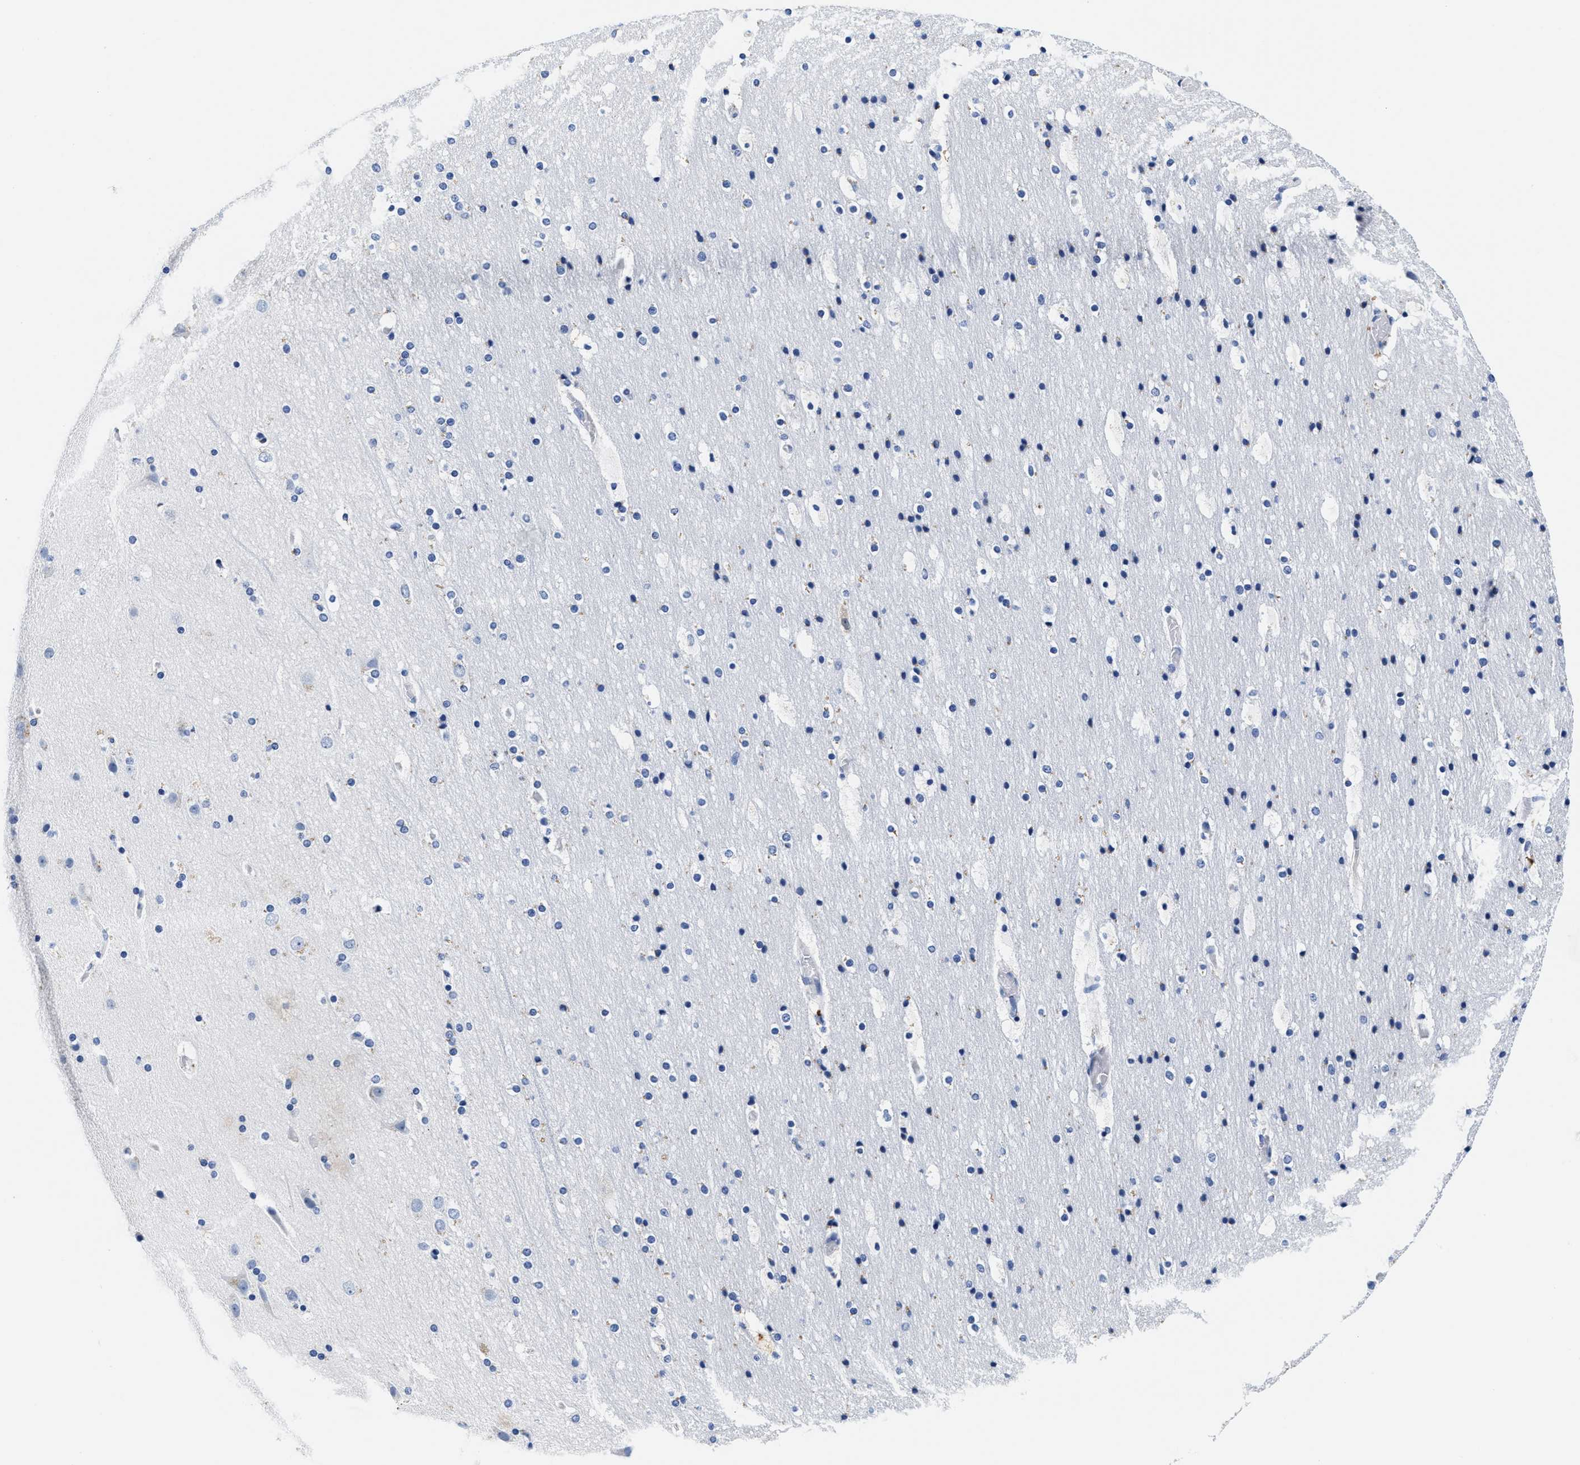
{"staining": {"intensity": "negative", "quantity": "none", "location": "none"}, "tissue": "cerebral cortex", "cell_type": "Endothelial cells", "image_type": "normal", "snomed": [{"axis": "morphology", "description": "Normal tissue, NOS"}, {"axis": "topography", "description": "Cerebral cortex"}], "caption": "The immunohistochemistry photomicrograph has no significant expression in endothelial cells of cerebral cortex.", "gene": "TTC3", "patient": {"sex": "male", "age": 57}}